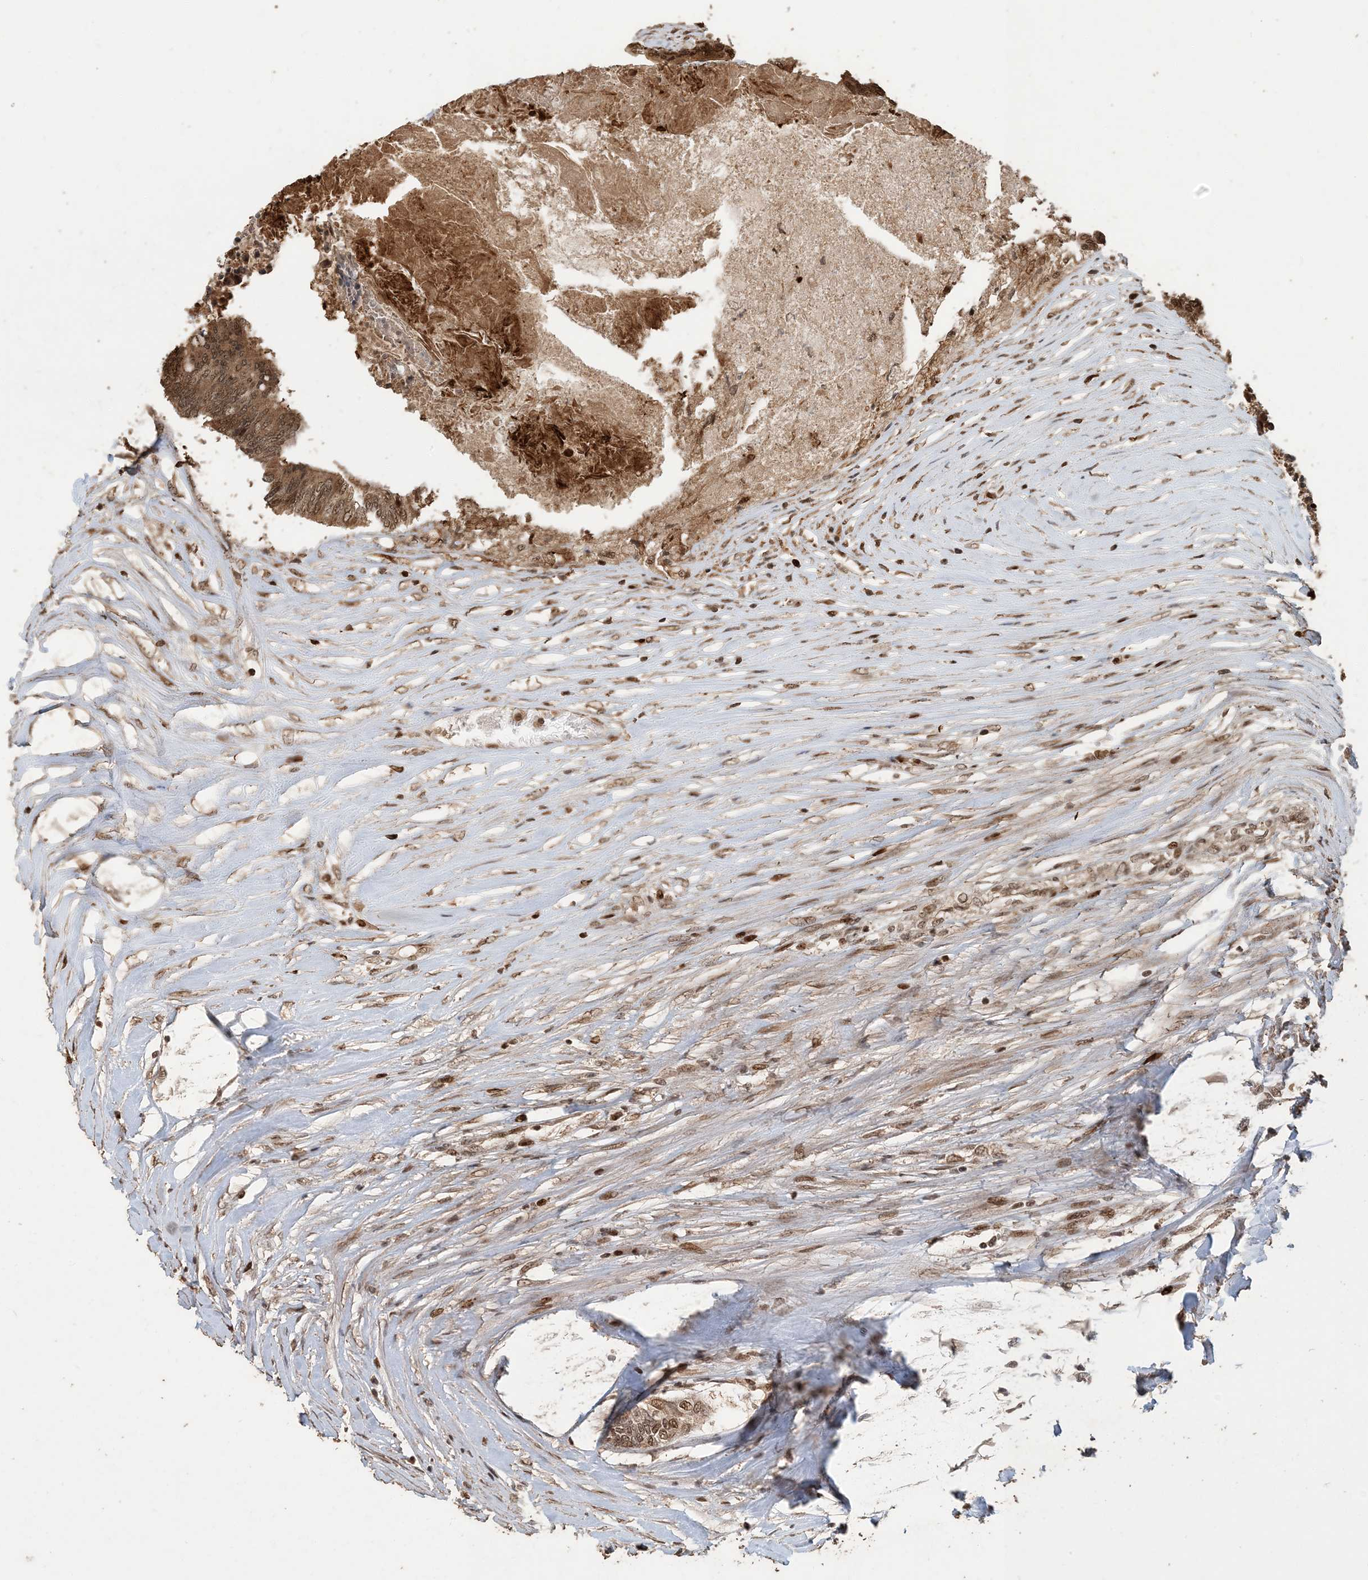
{"staining": {"intensity": "moderate", "quantity": ">75%", "location": "cytoplasmic/membranous,nuclear"}, "tissue": "colorectal cancer", "cell_type": "Tumor cells", "image_type": "cancer", "snomed": [{"axis": "morphology", "description": "Adenocarcinoma, NOS"}, {"axis": "topography", "description": "Rectum"}], "caption": "IHC staining of colorectal adenocarcinoma, which displays medium levels of moderate cytoplasmic/membranous and nuclear expression in approximately >75% of tumor cells indicating moderate cytoplasmic/membranous and nuclear protein expression. The staining was performed using DAB (brown) for protein detection and nuclei were counterstained in hematoxylin (blue).", "gene": "ATP13A2", "patient": {"sex": "male", "age": 63}}